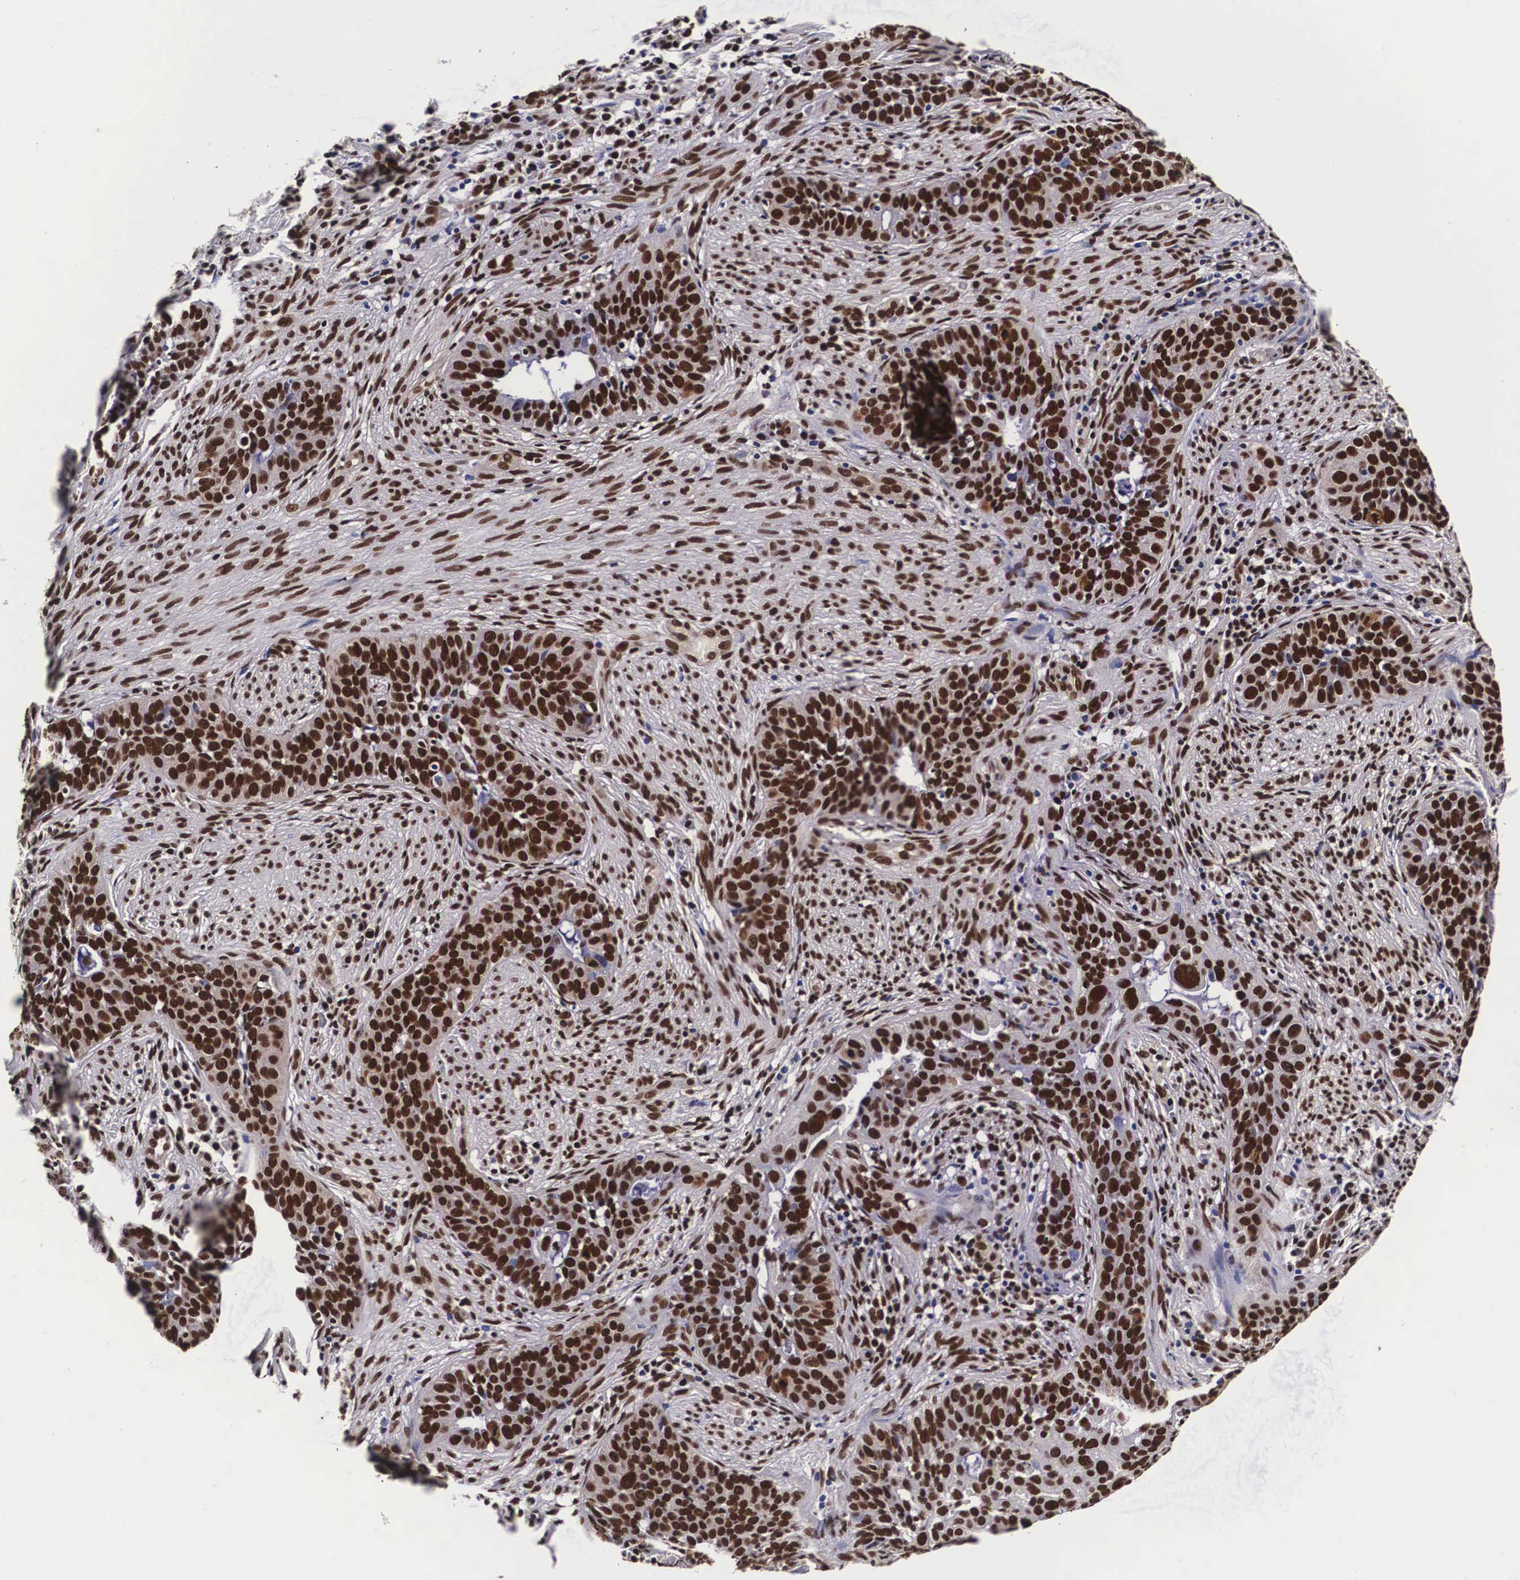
{"staining": {"intensity": "strong", "quantity": ">75%", "location": "nuclear"}, "tissue": "cervical cancer", "cell_type": "Tumor cells", "image_type": "cancer", "snomed": [{"axis": "morphology", "description": "Squamous cell carcinoma, NOS"}, {"axis": "topography", "description": "Cervix"}], "caption": "A histopathology image of human squamous cell carcinoma (cervical) stained for a protein shows strong nuclear brown staining in tumor cells.", "gene": "PABPN1", "patient": {"sex": "female", "age": 31}}